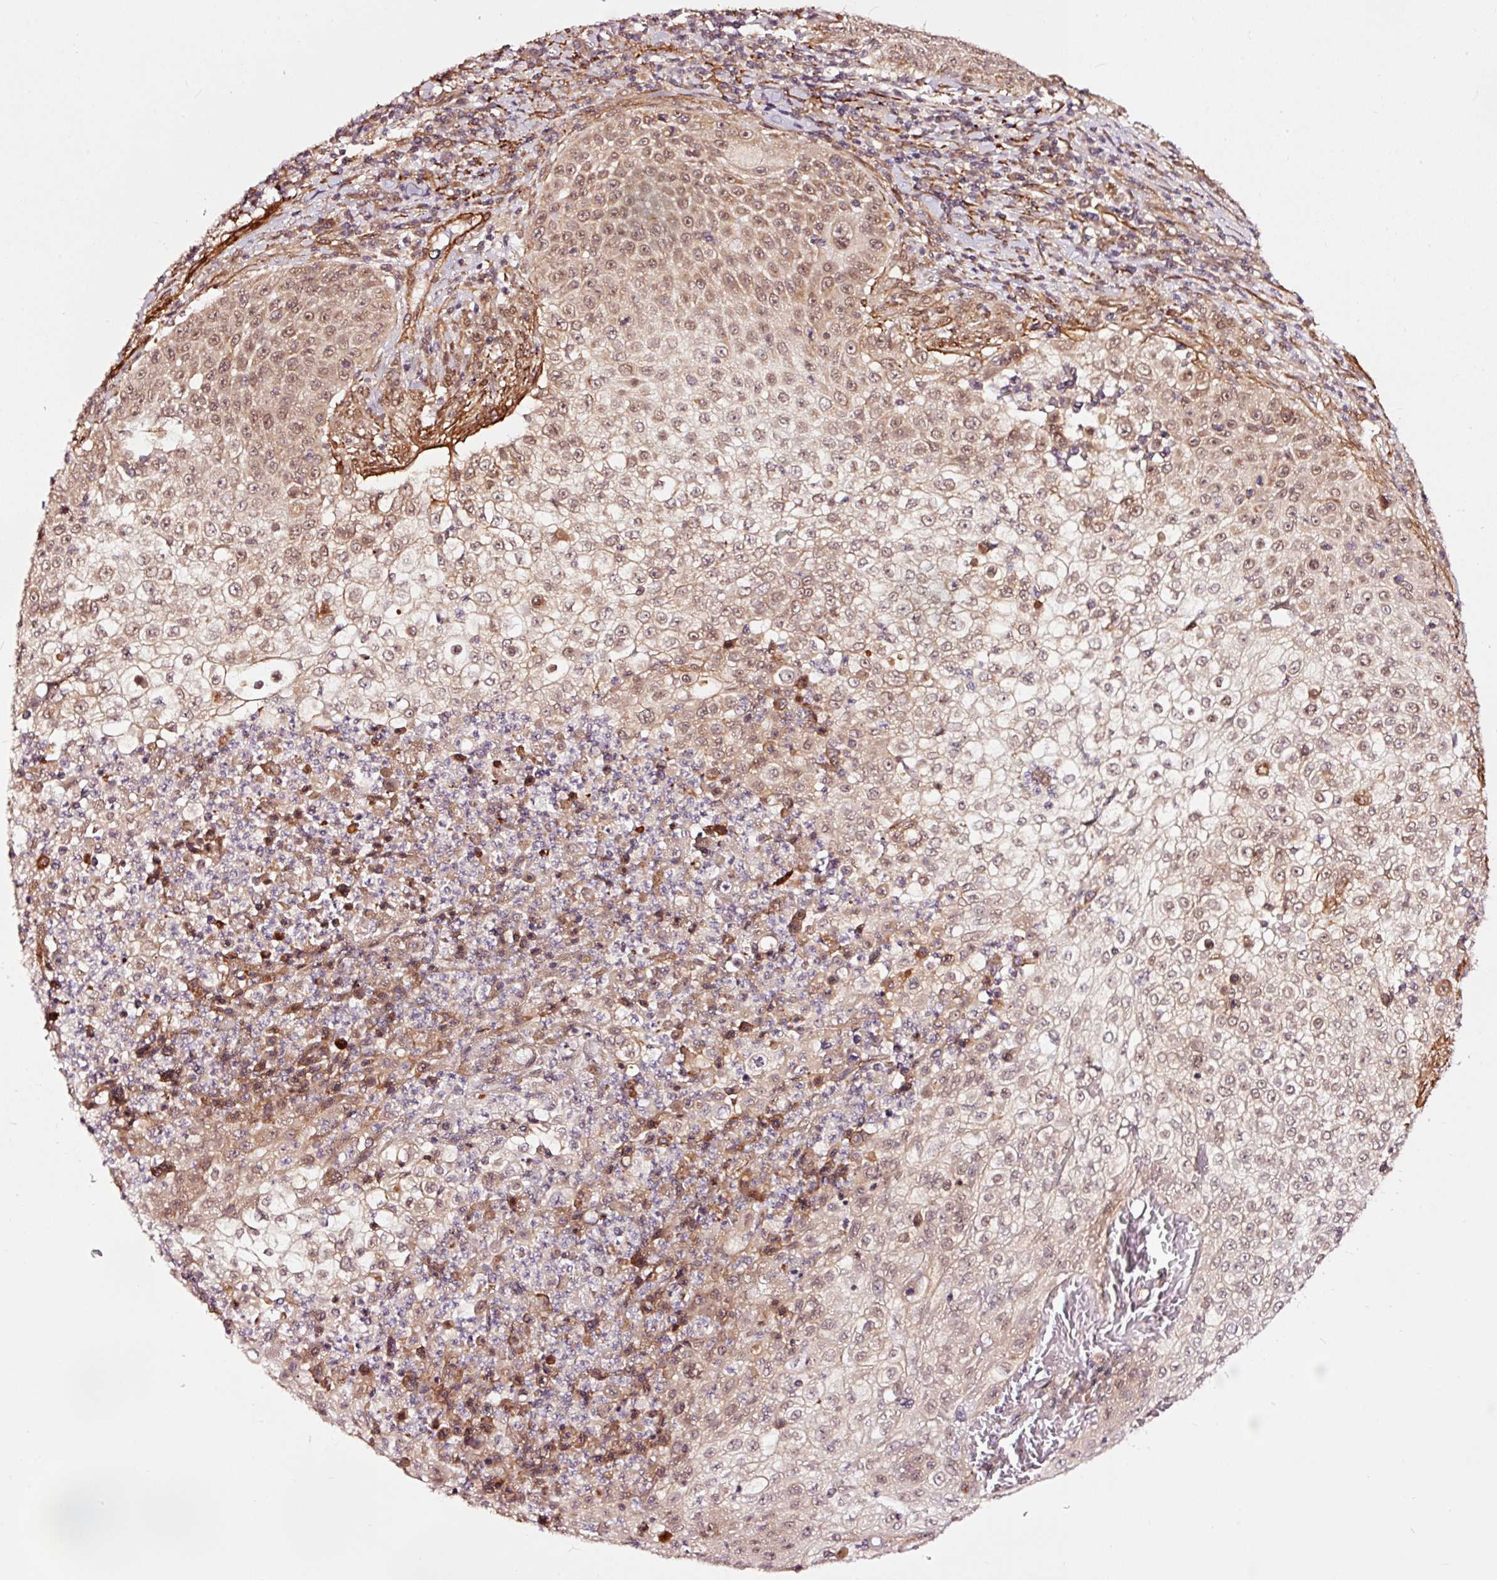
{"staining": {"intensity": "moderate", "quantity": ">75%", "location": "nuclear"}, "tissue": "skin cancer", "cell_type": "Tumor cells", "image_type": "cancer", "snomed": [{"axis": "morphology", "description": "Squamous cell carcinoma, NOS"}, {"axis": "topography", "description": "Skin"}], "caption": "Human skin cancer stained for a protein (brown) demonstrates moderate nuclear positive staining in about >75% of tumor cells.", "gene": "TPM1", "patient": {"sex": "male", "age": 24}}